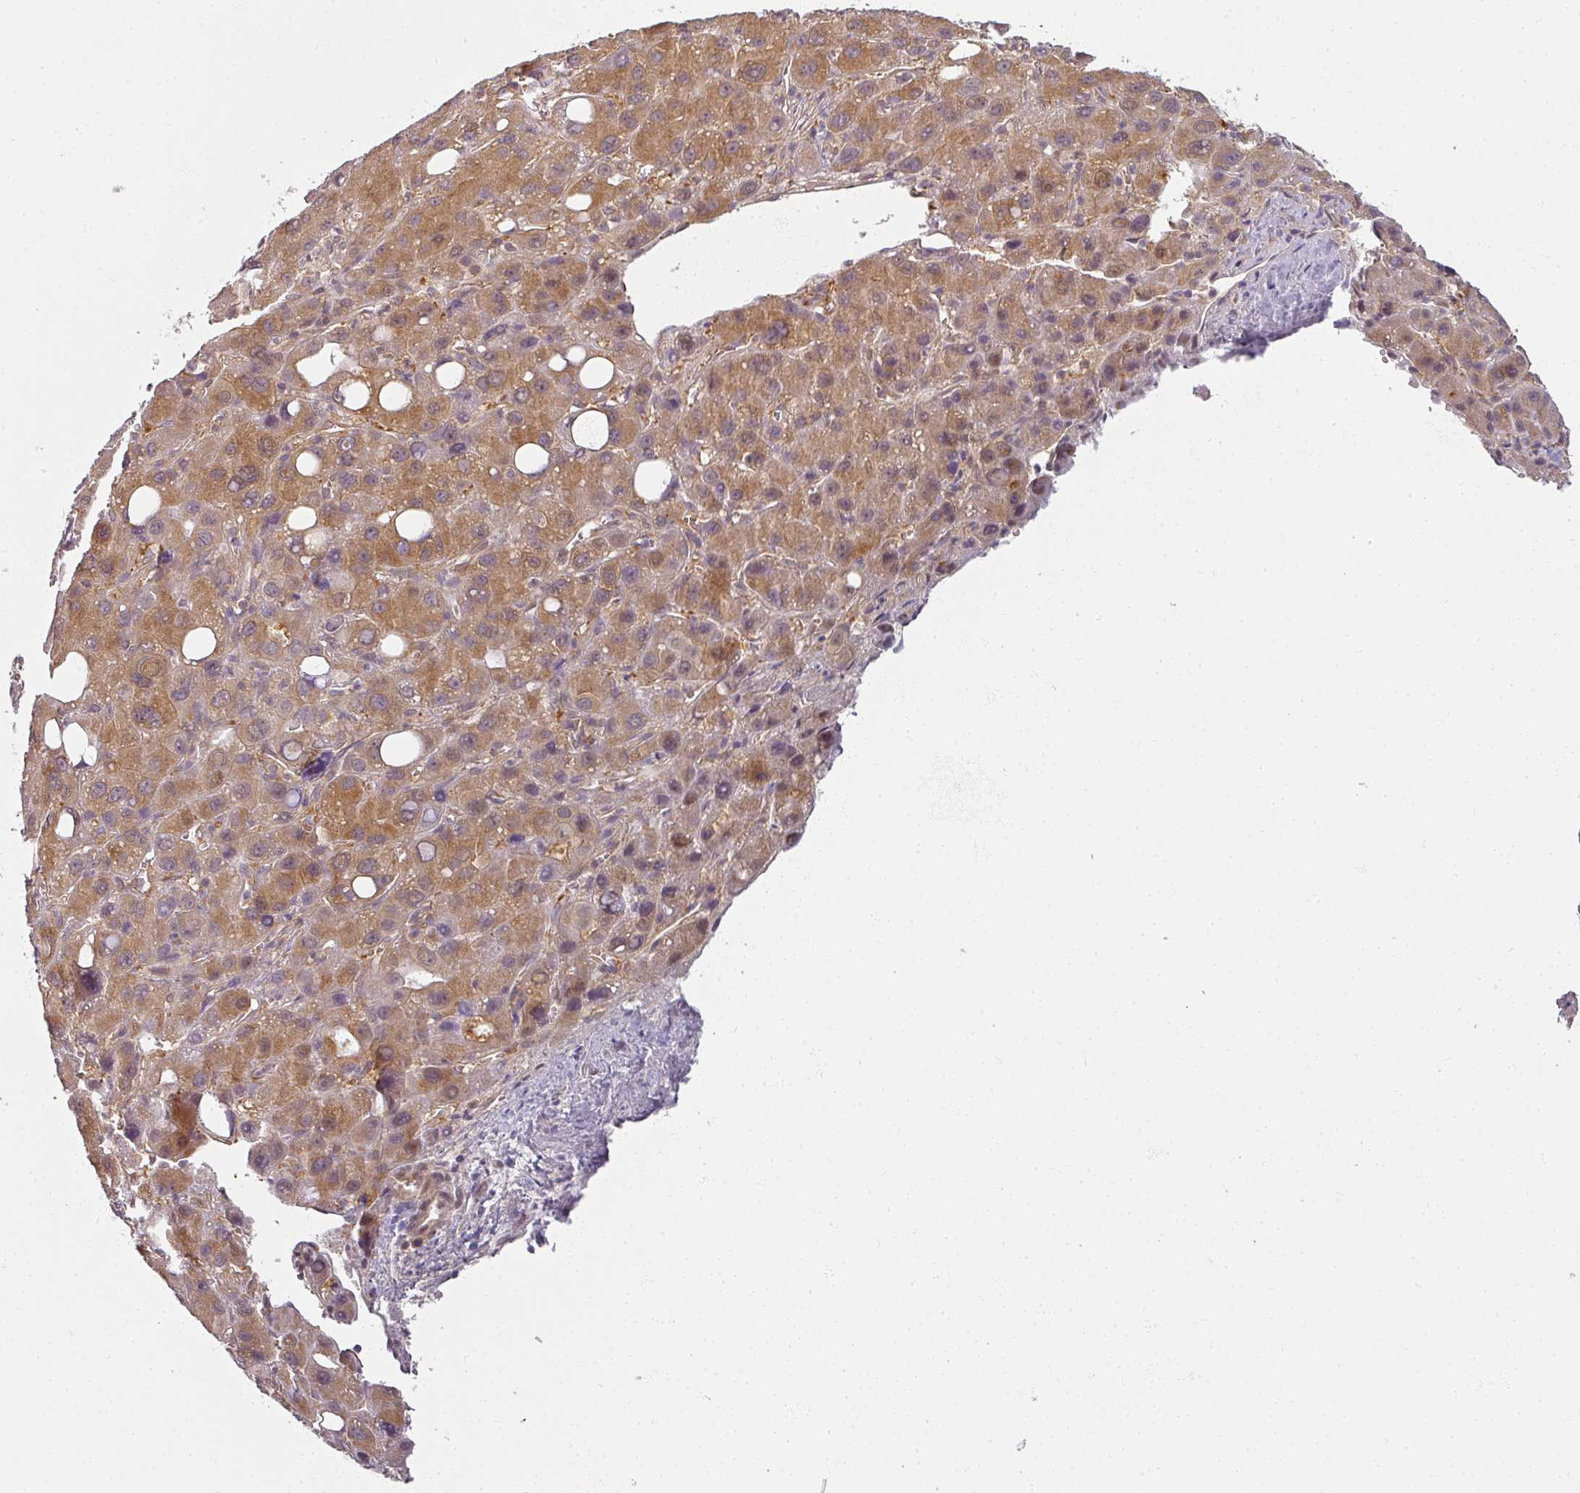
{"staining": {"intensity": "moderate", "quantity": ">75%", "location": "cytoplasmic/membranous"}, "tissue": "liver cancer", "cell_type": "Tumor cells", "image_type": "cancer", "snomed": [{"axis": "morphology", "description": "Carcinoma, Hepatocellular, NOS"}, {"axis": "topography", "description": "Liver"}], "caption": "Immunohistochemistry (IHC) photomicrograph of neoplastic tissue: liver cancer (hepatocellular carcinoma) stained using immunohistochemistry demonstrates medium levels of moderate protein expression localized specifically in the cytoplasmic/membranous of tumor cells, appearing as a cytoplasmic/membranous brown color.", "gene": "AGPAT4", "patient": {"sex": "male", "age": 55}}